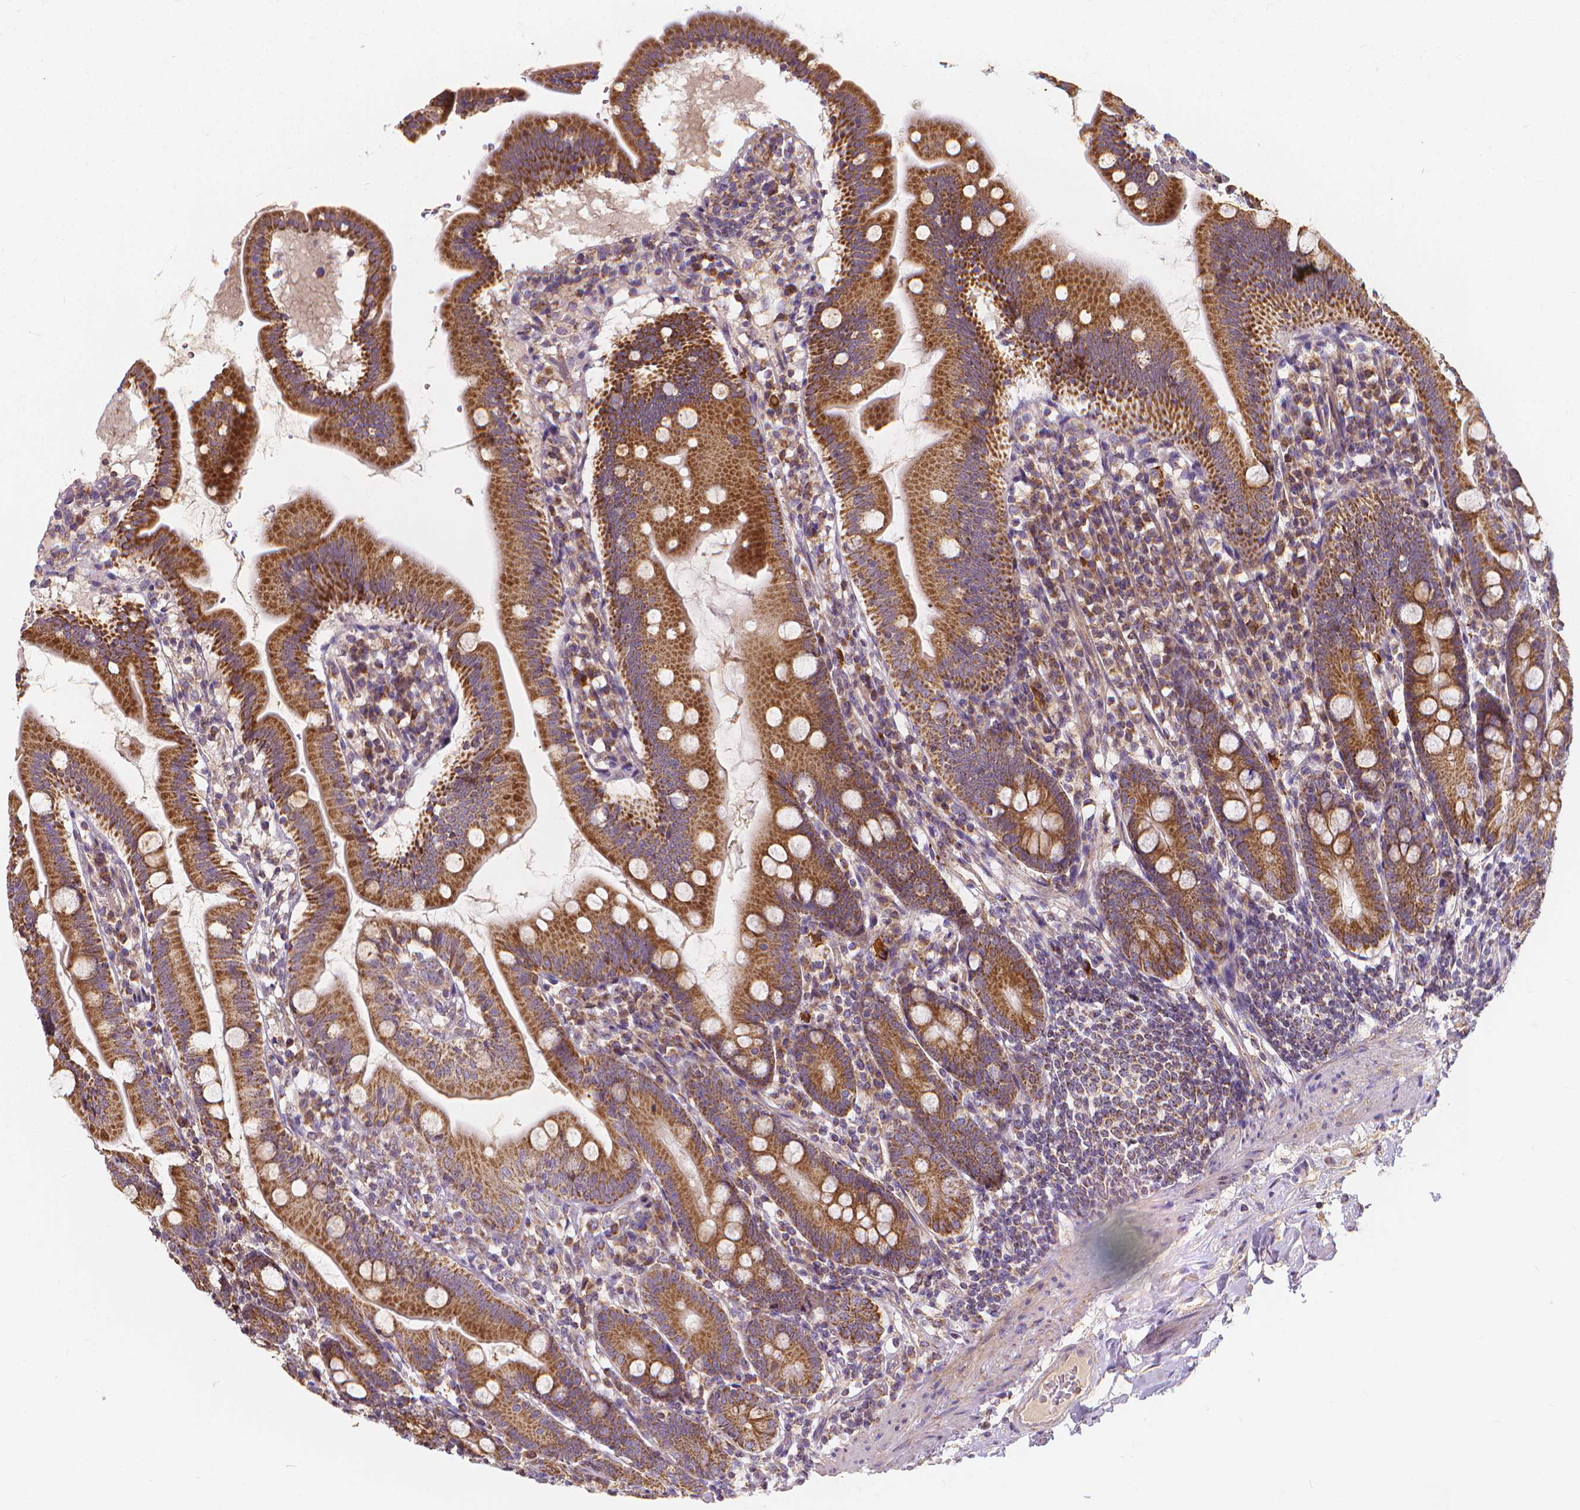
{"staining": {"intensity": "strong", "quantity": ">75%", "location": "cytoplasmic/membranous"}, "tissue": "duodenum", "cell_type": "Glandular cells", "image_type": "normal", "snomed": [{"axis": "morphology", "description": "Normal tissue, NOS"}, {"axis": "topography", "description": "Duodenum"}], "caption": "DAB immunohistochemical staining of unremarkable duodenum reveals strong cytoplasmic/membranous protein positivity in approximately >75% of glandular cells. The staining was performed using DAB, with brown indicating positive protein expression. Nuclei are stained blue with hematoxylin.", "gene": "SNCAIP", "patient": {"sex": "female", "age": 67}}